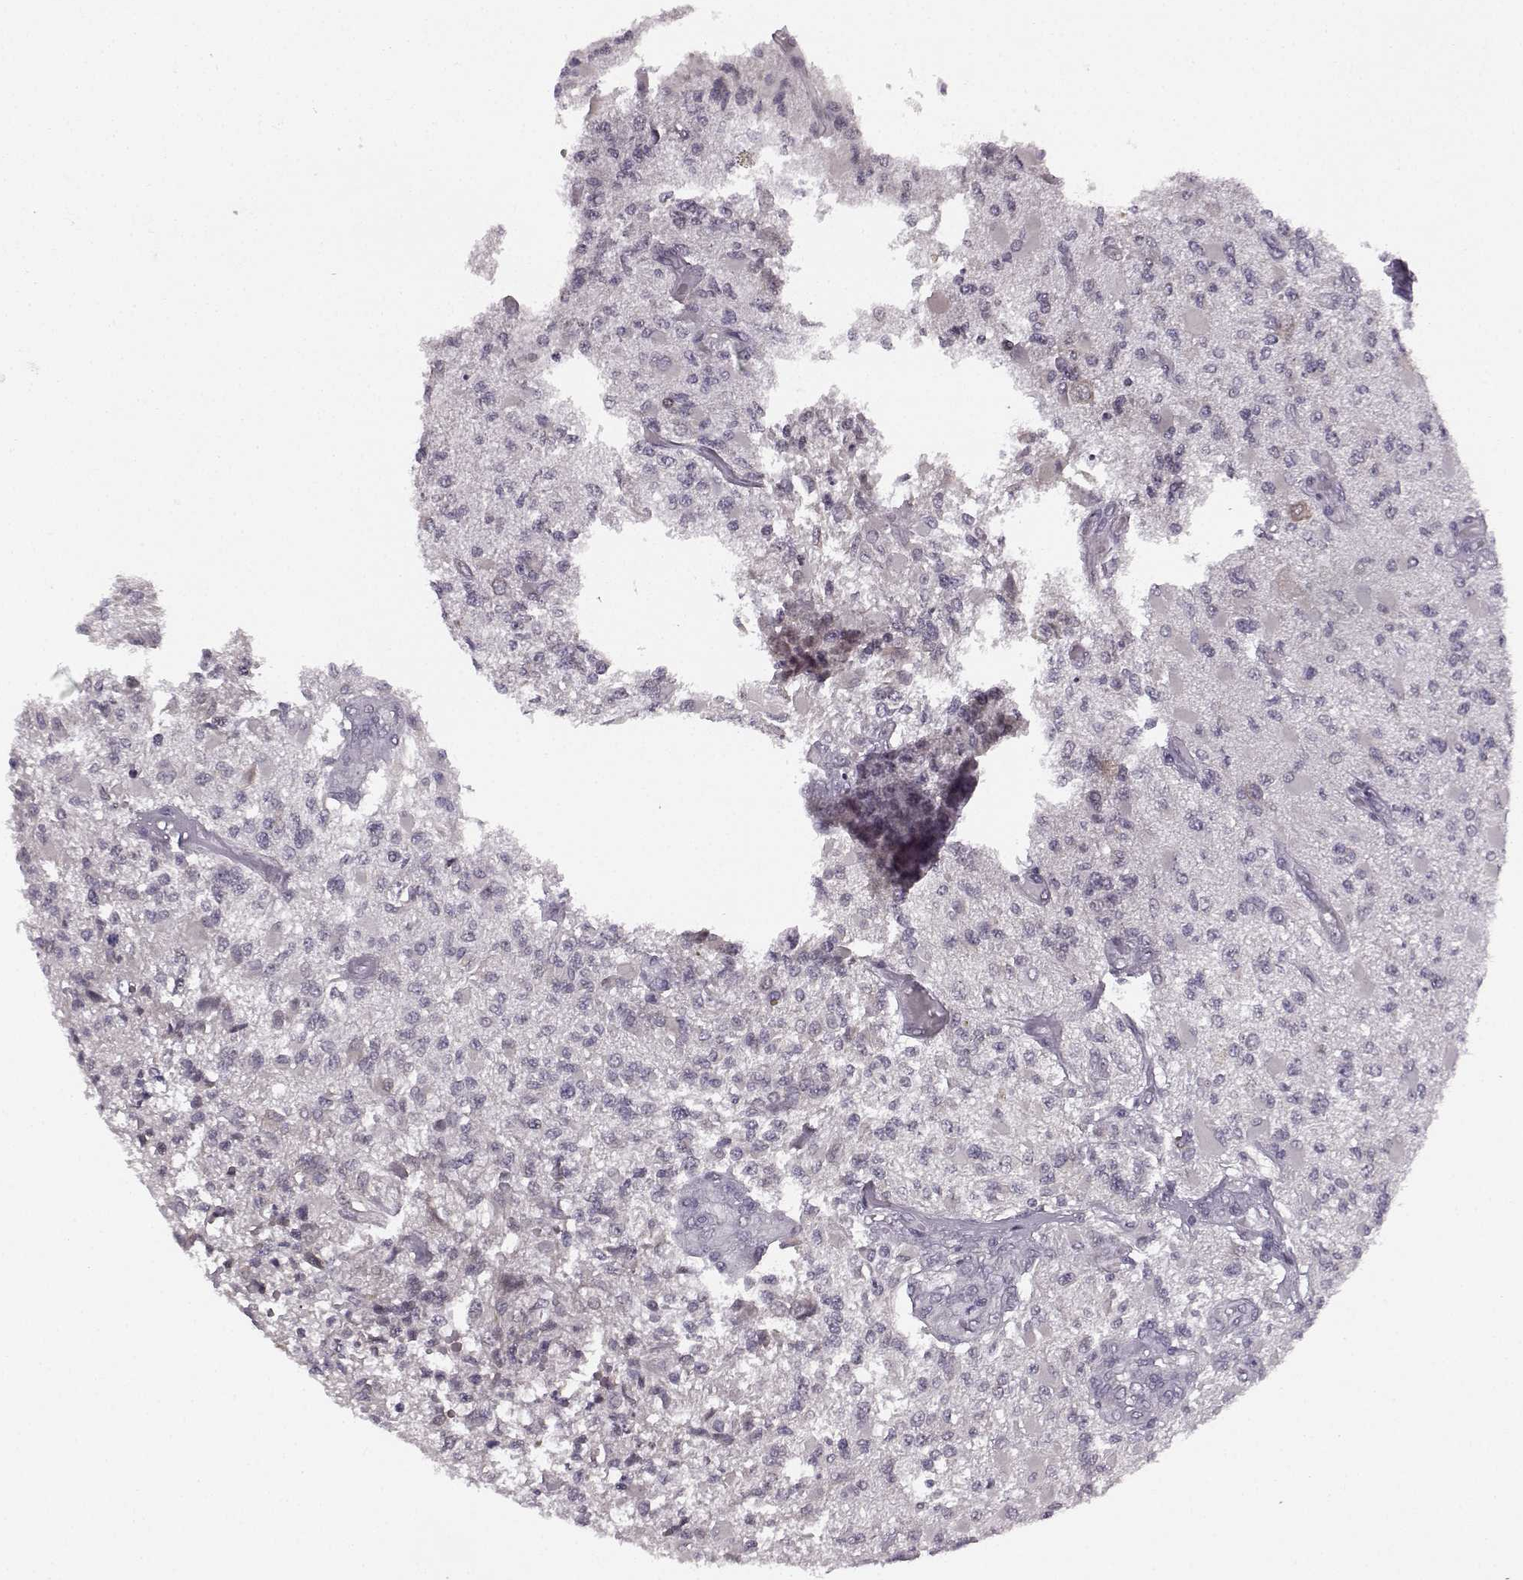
{"staining": {"intensity": "negative", "quantity": "none", "location": "none"}, "tissue": "glioma", "cell_type": "Tumor cells", "image_type": "cancer", "snomed": [{"axis": "morphology", "description": "Glioma, malignant, High grade"}, {"axis": "topography", "description": "Brain"}], "caption": "The immunohistochemistry (IHC) micrograph has no significant positivity in tumor cells of glioma tissue.", "gene": "SEMG2", "patient": {"sex": "female", "age": 63}}